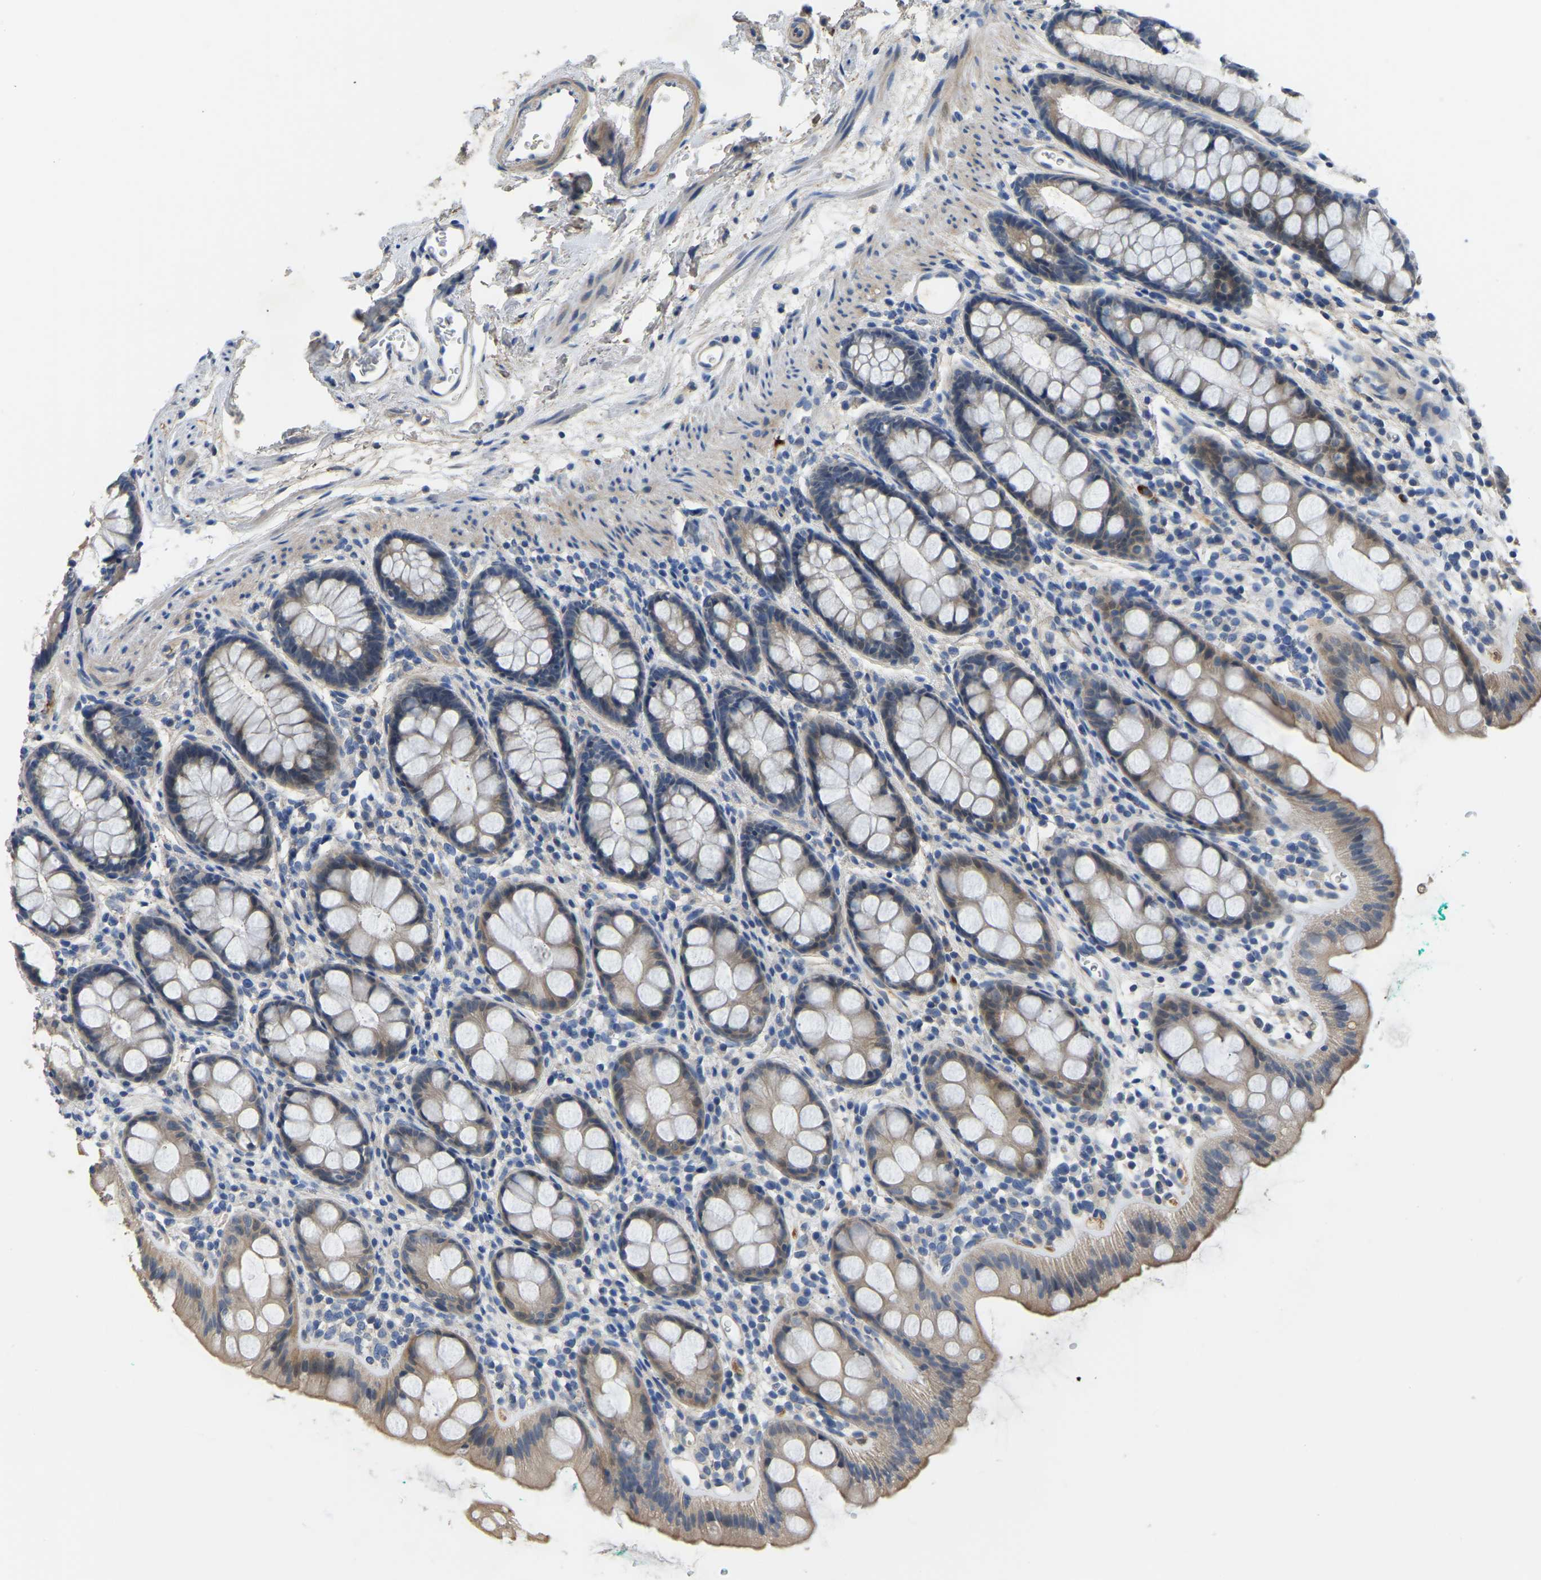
{"staining": {"intensity": "weak", "quantity": ">75%", "location": "cytoplasmic/membranous"}, "tissue": "rectum", "cell_type": "Glandular cells", "image_type": "normal", "snomed": [{"axis": "morphology", "description": "Normal tissue, NOS"}, {"axis": "topography", "description": "Rectum"}], "caption": "Rectum stained for a protein displays weak cytoplasmic/membranous positivity in glandular cells. (Stains: DAB (3,3'-diaminobenzidine) in brown, nuclei in blue, Microscopy: brightfield microscopy at high magnification).", "gene": "HIGD2B", "patient": {"sex": "female", "age": 65}}